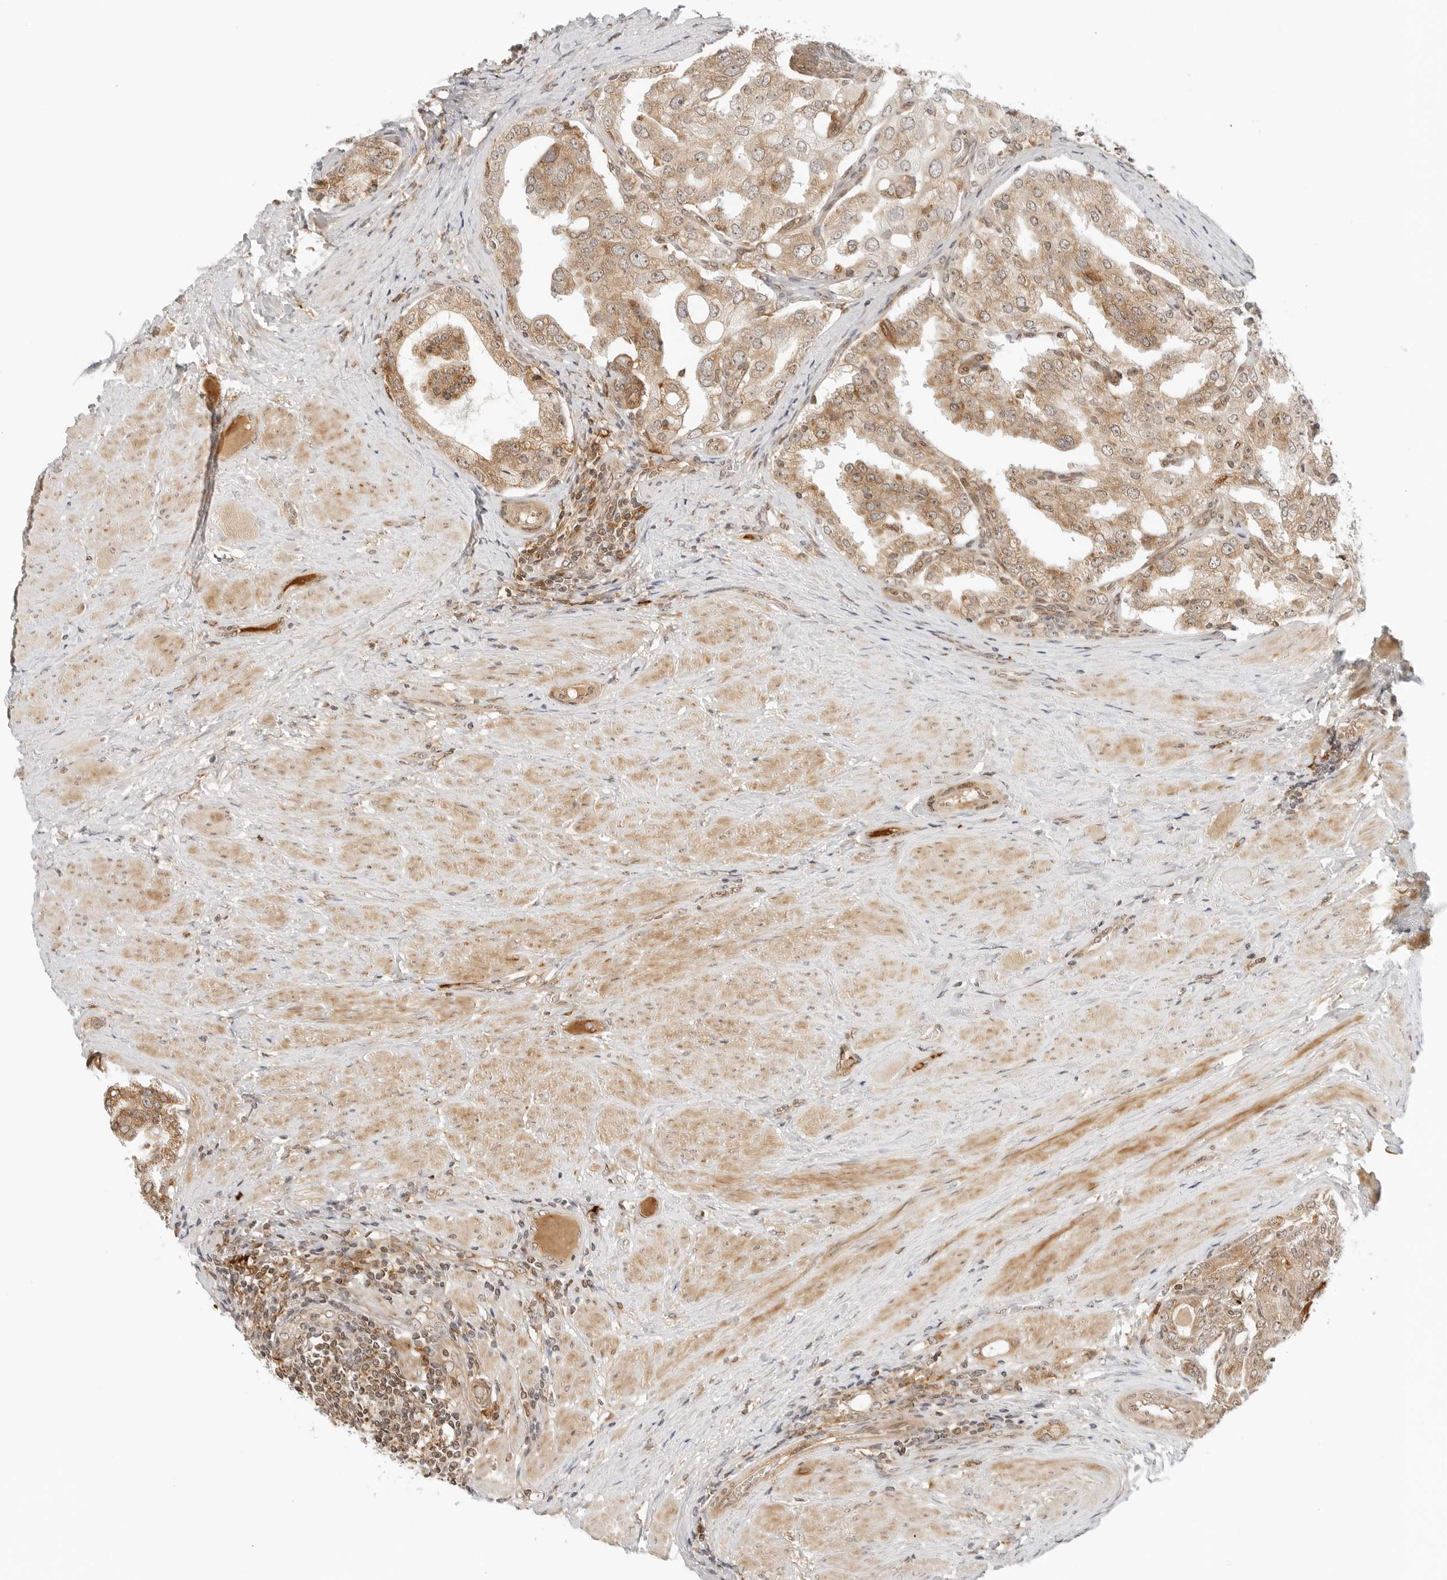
{"staining": {"intensity": "moderate", "quantity": "25%-75%", "location": "cytoplasmic/membranous"}, "tissue": "prostate cancer", "cell_type": "Tumor cells", "image_type": "cancer", "snomed": [{"axis": "morphology", "description": "Adenocarcinoma, High grade"}, {"axis": "topography", "description": "Prostate"}], "caption": "This micrograph exhibits high-grade adenocarcinoma (prostate) stained with IHC to label a protein in brown. The cytoplasmic/membranous of tumor cells show moderate positivity for the protein. Nuclei are counter-stained blue.", "gene": "RC3H1", "patient": {"sex": "male", "age": 50}}